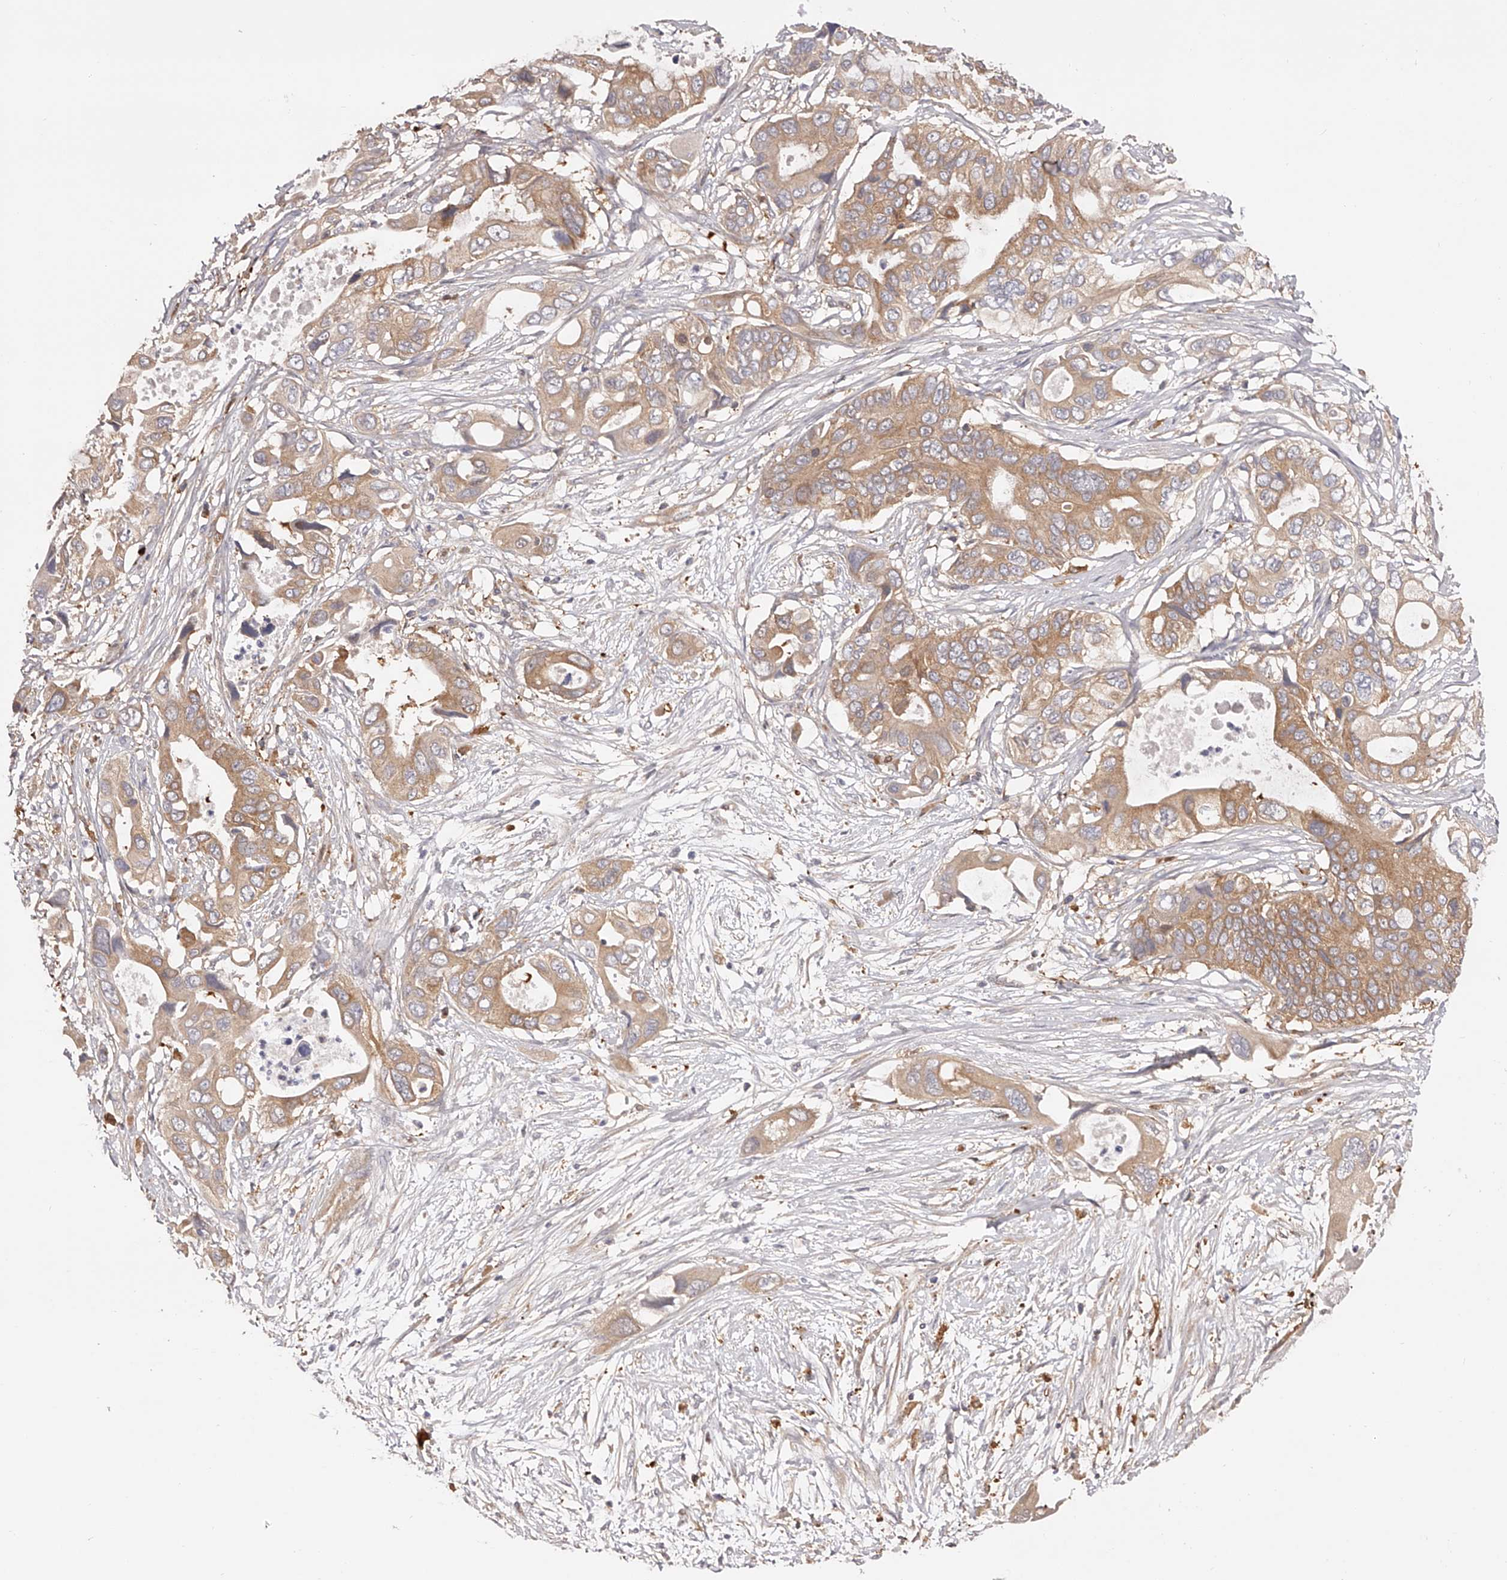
{"staining": {"intensity": "moderate", "quantity": ">75%", "location": "cytoplasmic/membranous"}, "tissue": "pancreatic cancer", "cell_type": "Tumor cells", "image_type": "cancer", "snomed": [{"axis": "morphology", "description": "Adenocarcinoma, NOS"}, {"axis": "topography", "description": "Pancreas"}], "caption": "DAB (3,3'-diaminobenzidine) immunohistochemical staining of human pancreatic cancer displays moderate cytoplasmic/membranous protein expression in about >75% of tumor cells. The staining was performed using DAB, with brown indicating positive protein expression. Nuclei are stained blue with hematoxylin.", "gene": "LAP3", "patient": {"sex": "male", "age": 66}}